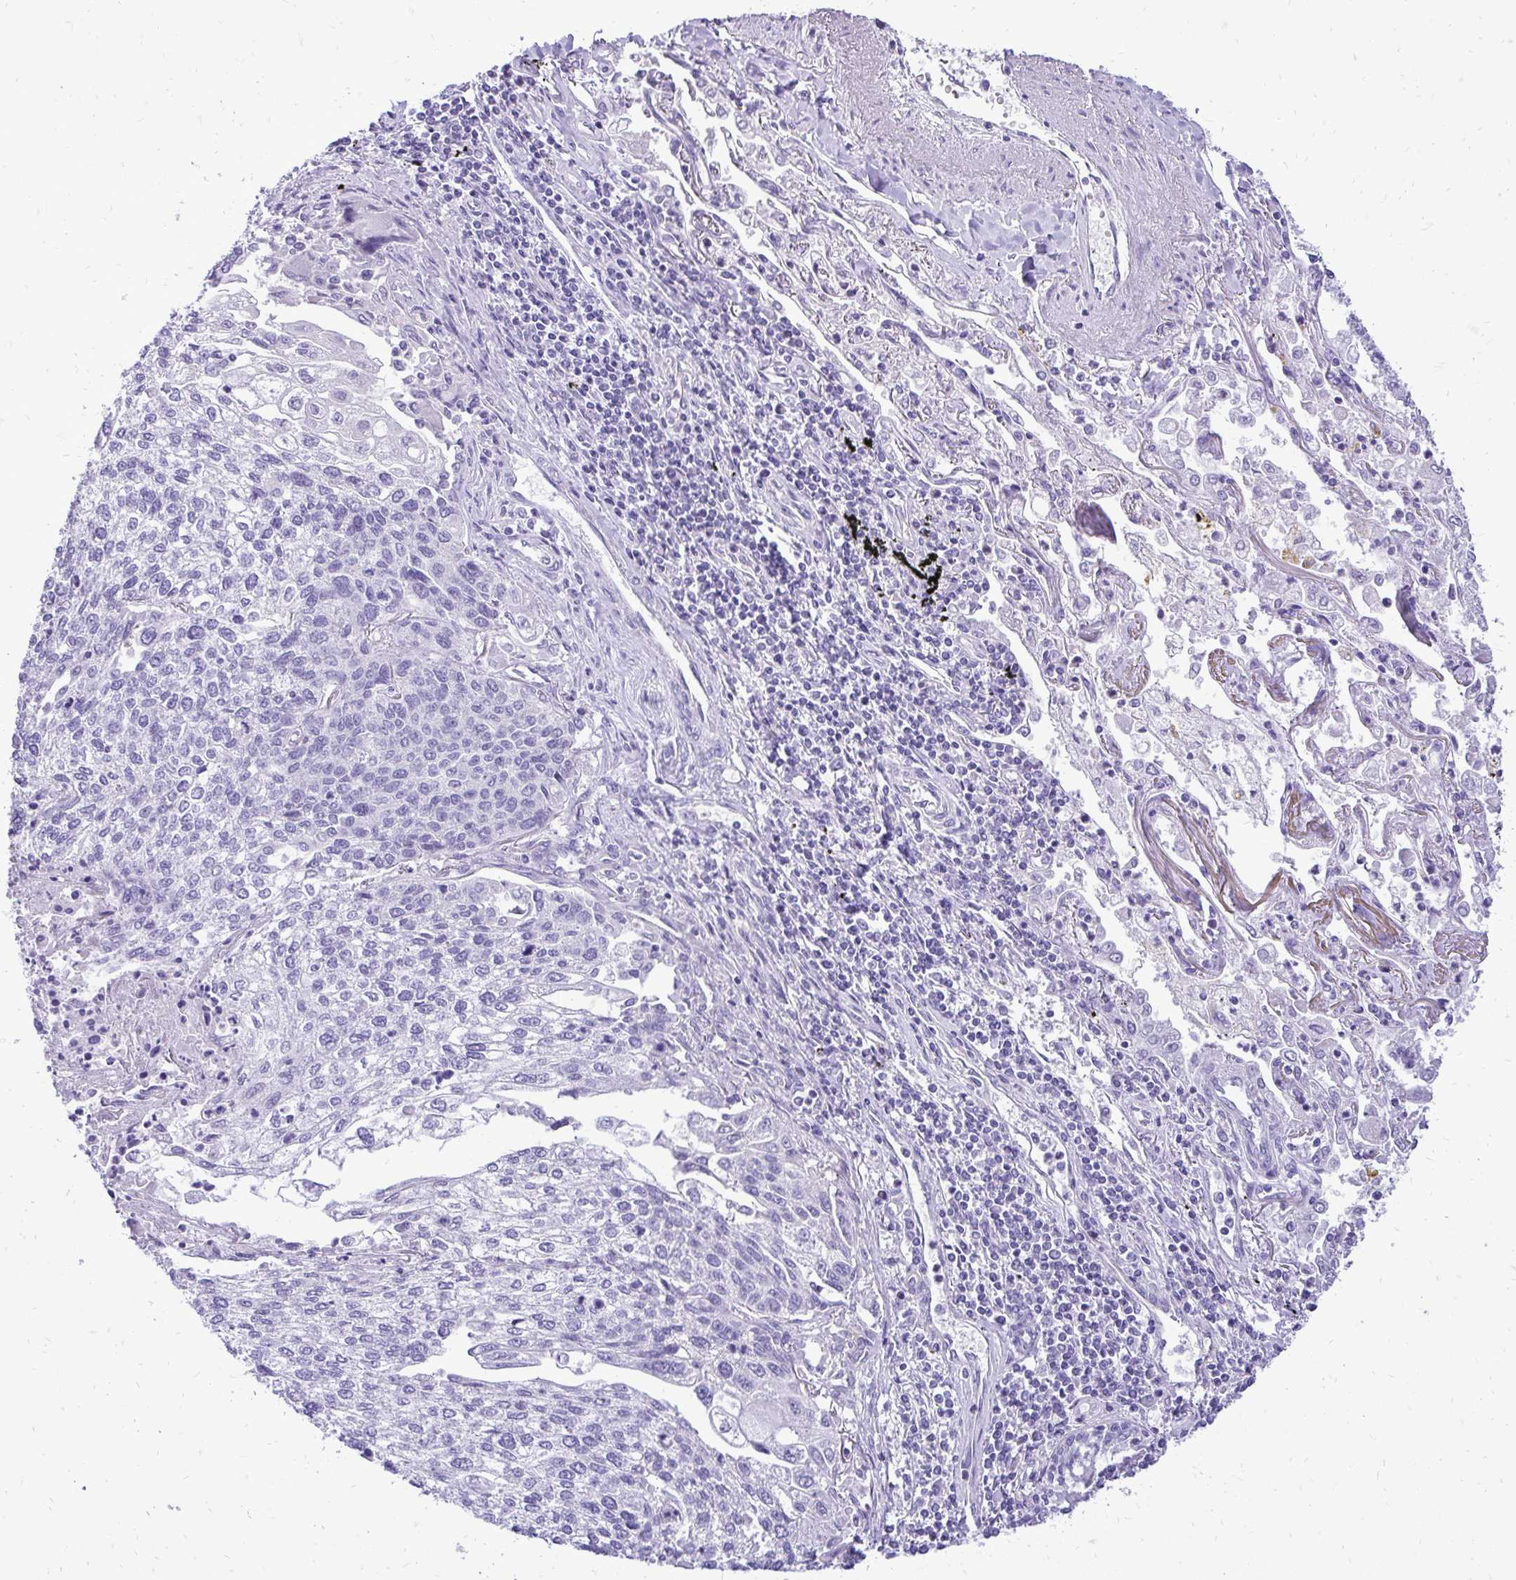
{"staining": {"intensity": "negative", "quantity": "none", "location": "none"}, "tissue": "lung cancer", "cell_type": "Tumor cells", "image_type": "cancer", "snomed": [{"axis": "morphology", "description": "Squamous cell carcinoma, NOS"}, {"axis": "topography", "description": "Lung"}], "caption": "IHC histopathology image of lung squamous cell carcinoma stained for a protein (brown), which shows no expression in tumor cells.", "gene": "PELI3", "patient": {"sex": "male", "age": 74}}